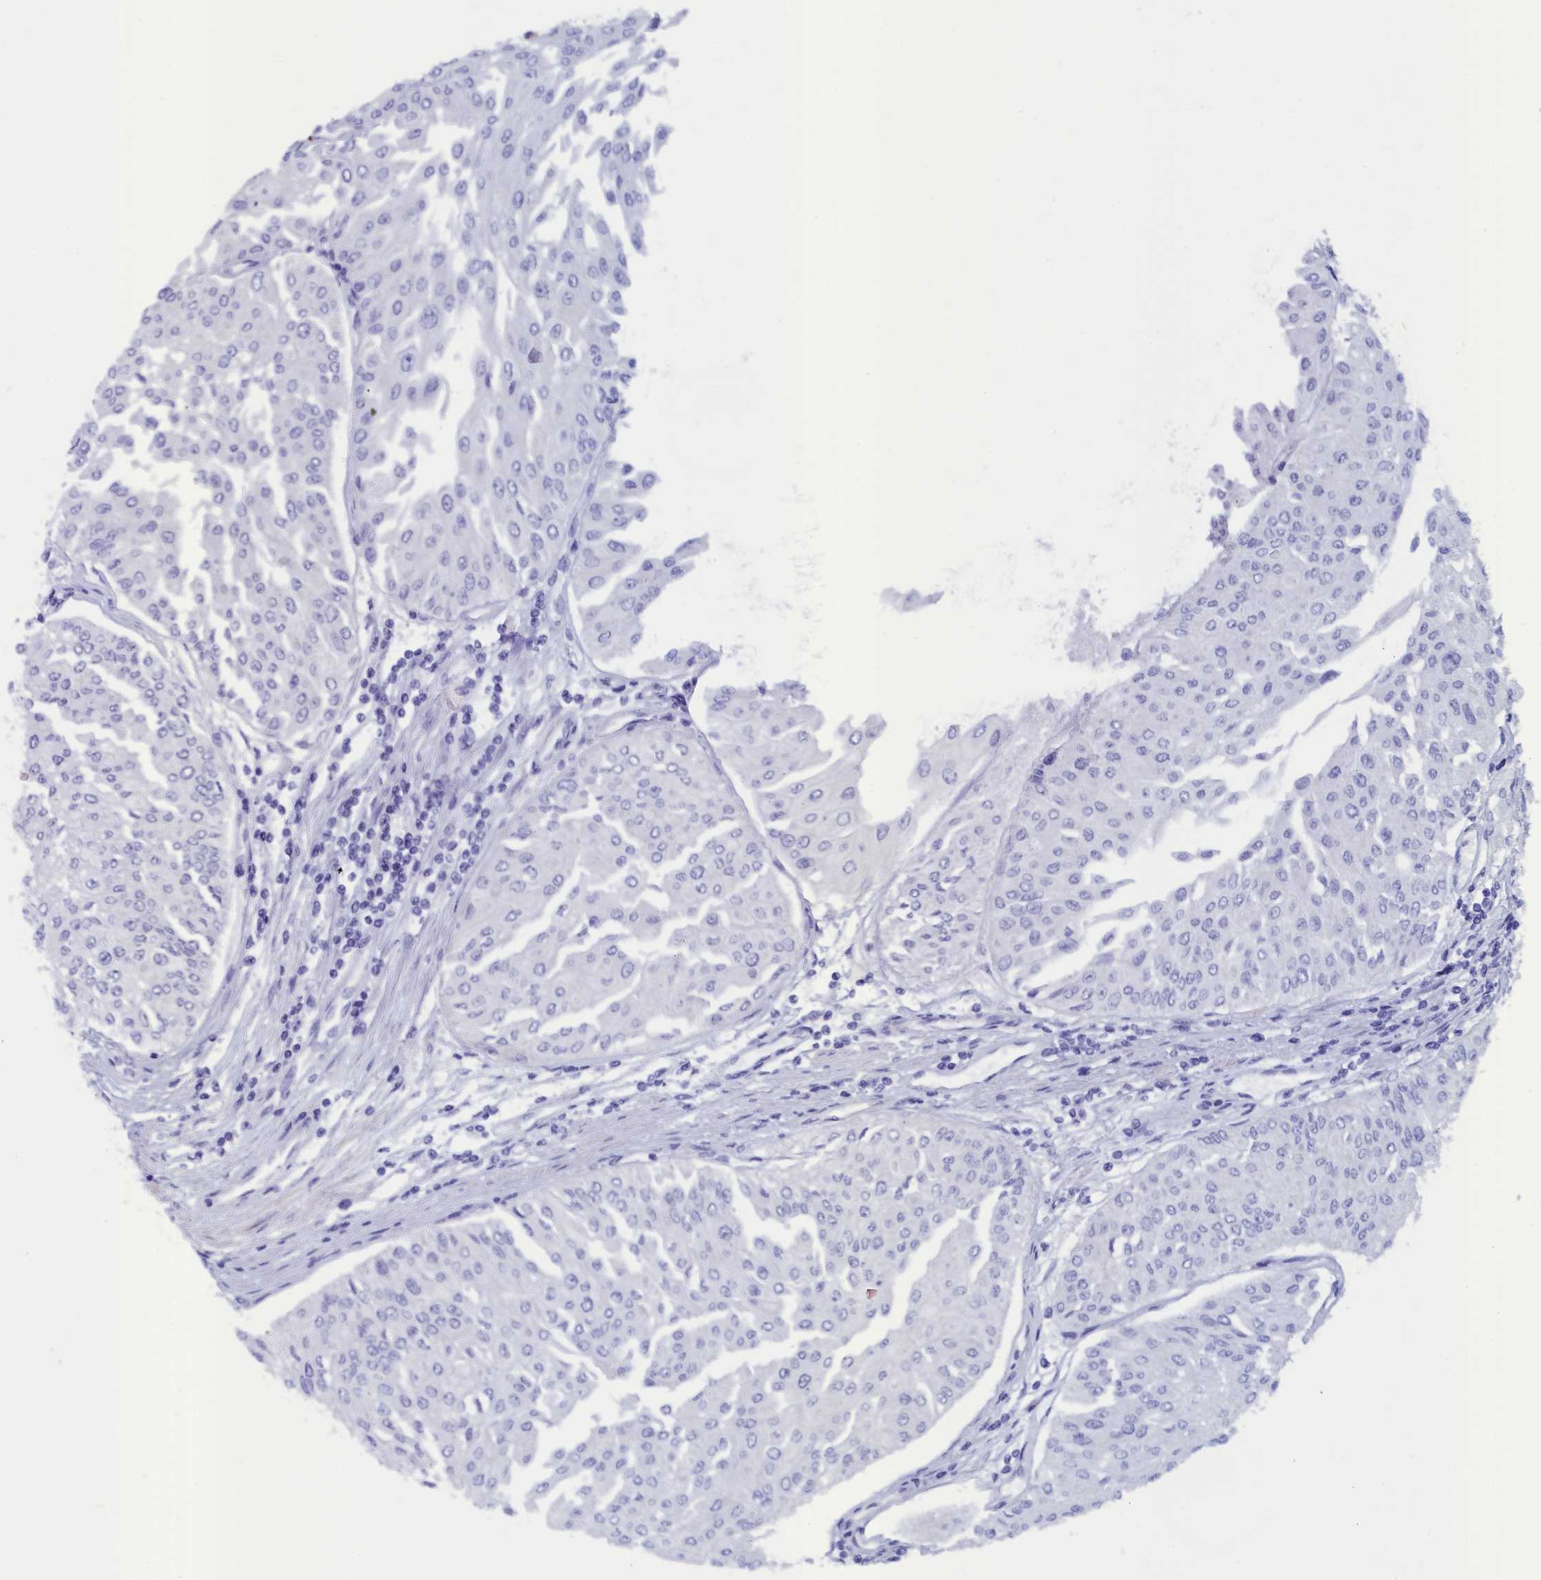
{"staining": {"intensity": "negative", "quantity": "none", "location": "none"}, "tissue": "urothelial cancer", "cell_type": "Tumor cells", "image_type": "cancer", "snomed": [{"axis": "morphology", "description": "Urothelial carcinoma, Low grade"}, {"axis": "topography", "description": "Urinary bladder"}], "caption": "High power microscopy image of an IHC micrograph of urothelial carcinoma (low-grade), revealing no significant positivity in tumor cells.", "gene": "ANKRD2", "patient": {"sex": "male", "age": 67}}